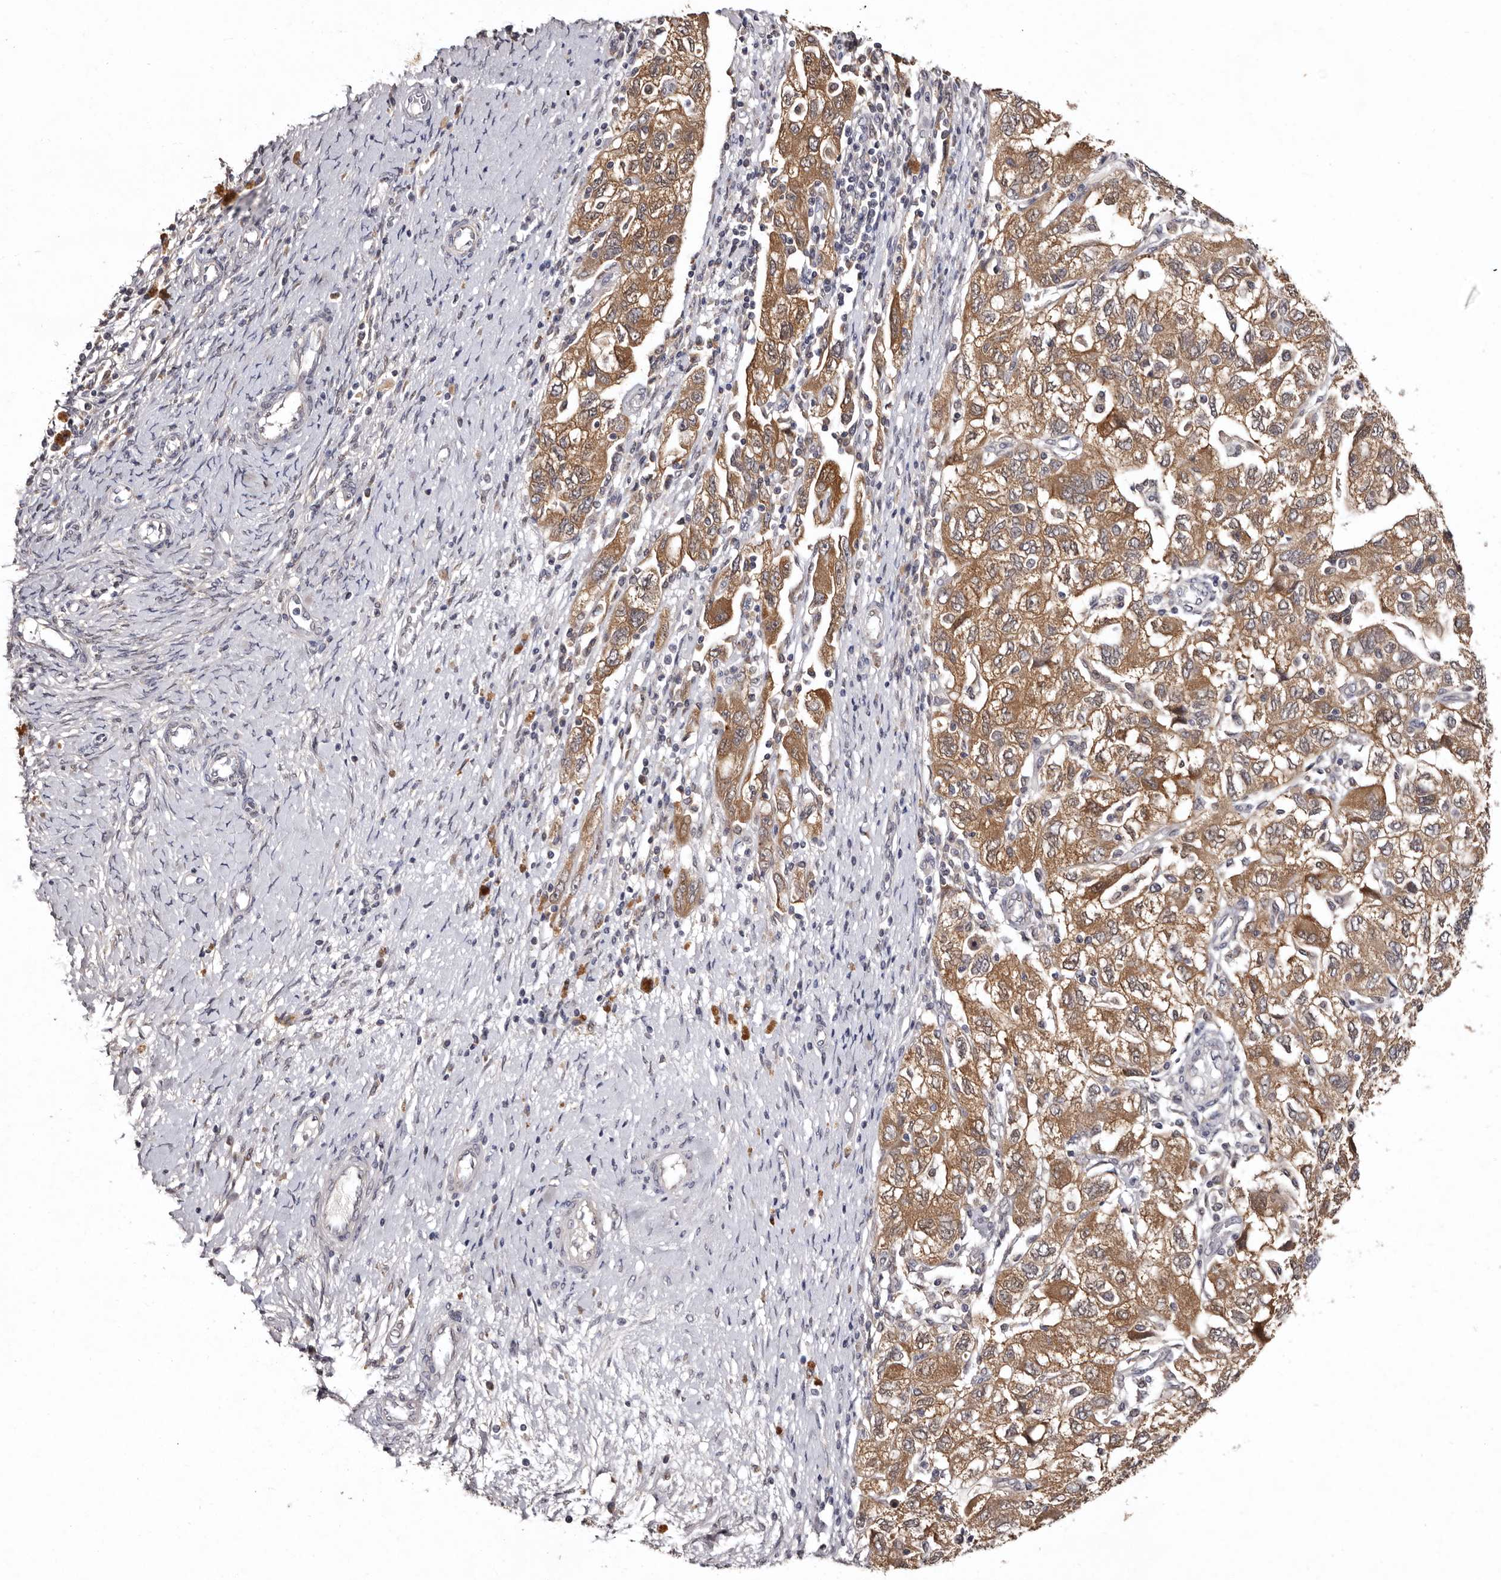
{"staining": {"intensity": "moderate", "quantity": ">75%", "location": "cytoplasmic/membranous"}, "tissue": "ovarian cancer", "cell_type": "Tumor cells", "image_type": "cancer", "snomed": [{"axis": "morphology", "description": "Carcinoma, NOS"}, {"axis": "morphology", "description": "Cystadenocarcinoma, serous, NOS"}, {"axis": "topography", "description": "Ovary"}], "caption": "The immunohistochemical stain labels moderate cytoplasmic/membranous staining in tumor cells of serous cystadenocarcinoma (ovarian) tissue. (Brightfield microscopy of DAB IHC at high magnification).", "gene": "FAM91A1", "patient": {"sex": "female", "age": 69}}